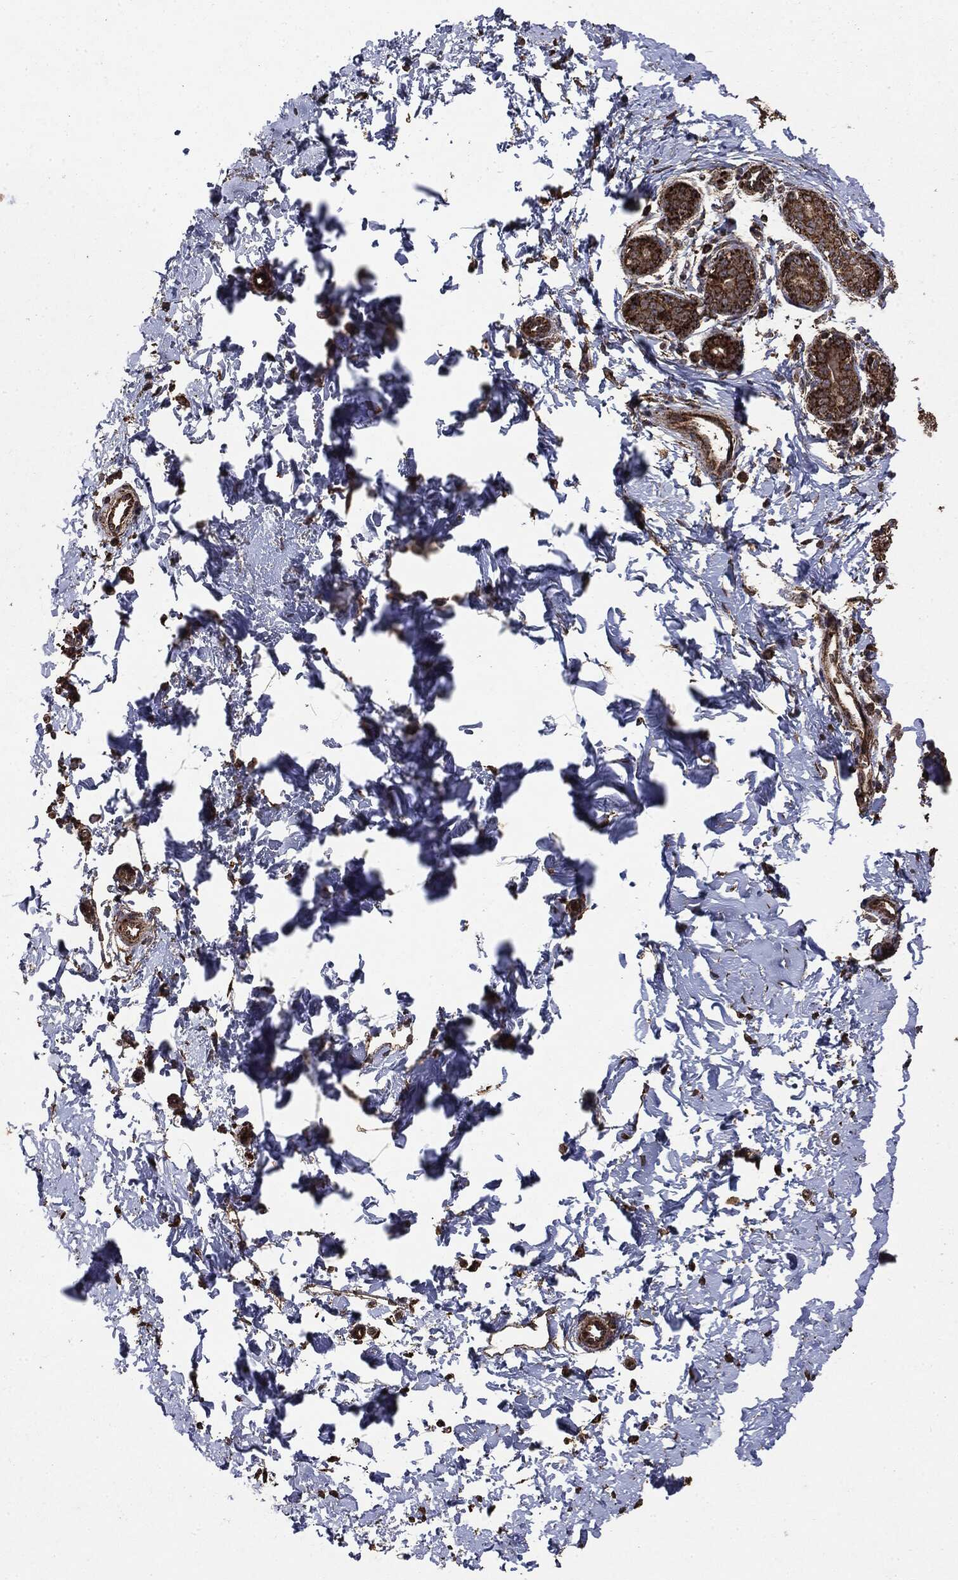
{"staining": {"intensity": "strong", "quantity": ">75%", "location": "cytoplasmic/membranous"}, "tissue": "breast", "cell_type": "Glandular cells", "image_type": "normal", "snomed": [{"axis": "morphology", "description": "Normal tissue, NOS"}, {"axis": "topography", "description": "Breast"}], "caption": "Breast stained with immunohistochemistry (IHC) exhibits strong cytoplasmic/membranous staining in about >75% of glandular cells. (IHC, brightfield microscopy, high magnification).", "gene": "MTOR", "patient": {"sex": "female", "age": 37}}